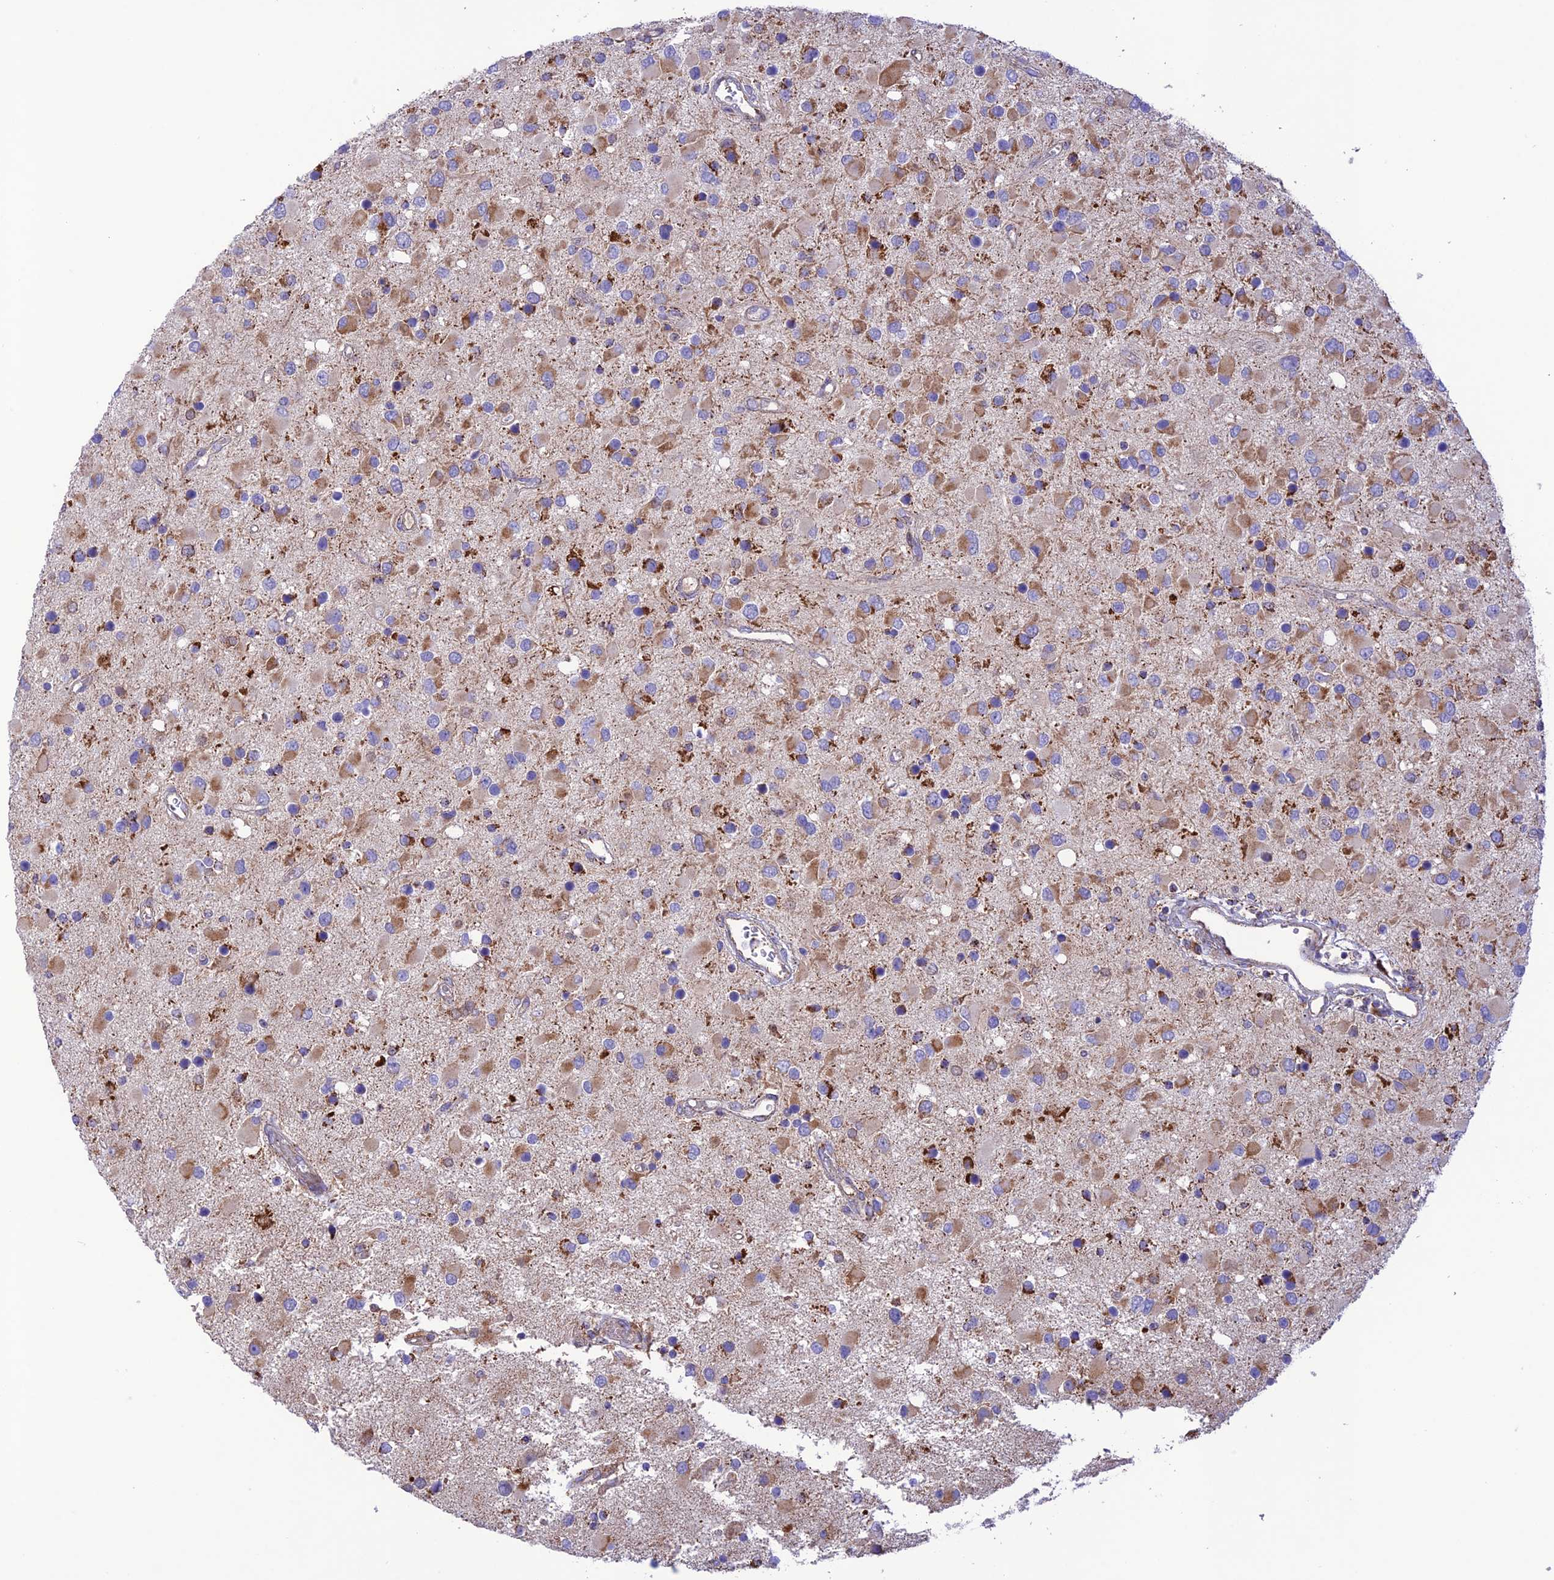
{"staining": {"intensity": "moderate", "quantity": "25%-75%", "location": "cytoplasmic/membranous"}, "tissue": "glioma", "cell_type": "Tumor cells", "image_type": "cancer", "snomed": [{"axis": "morphology", "description": "Glioma, malignant, High grade"}, {"axis": "topography", "description": "Brain"}], "caption": "A medium amount of moderate cytoplasmic/membranous expression is seen in approximately 25%-75% of tumor cells in glioma tissue. (DAB IHC with brightfield microscopy, high magnification).", "gene": "UAP1L1", "patient": {"sex": "male", "age": 53}}